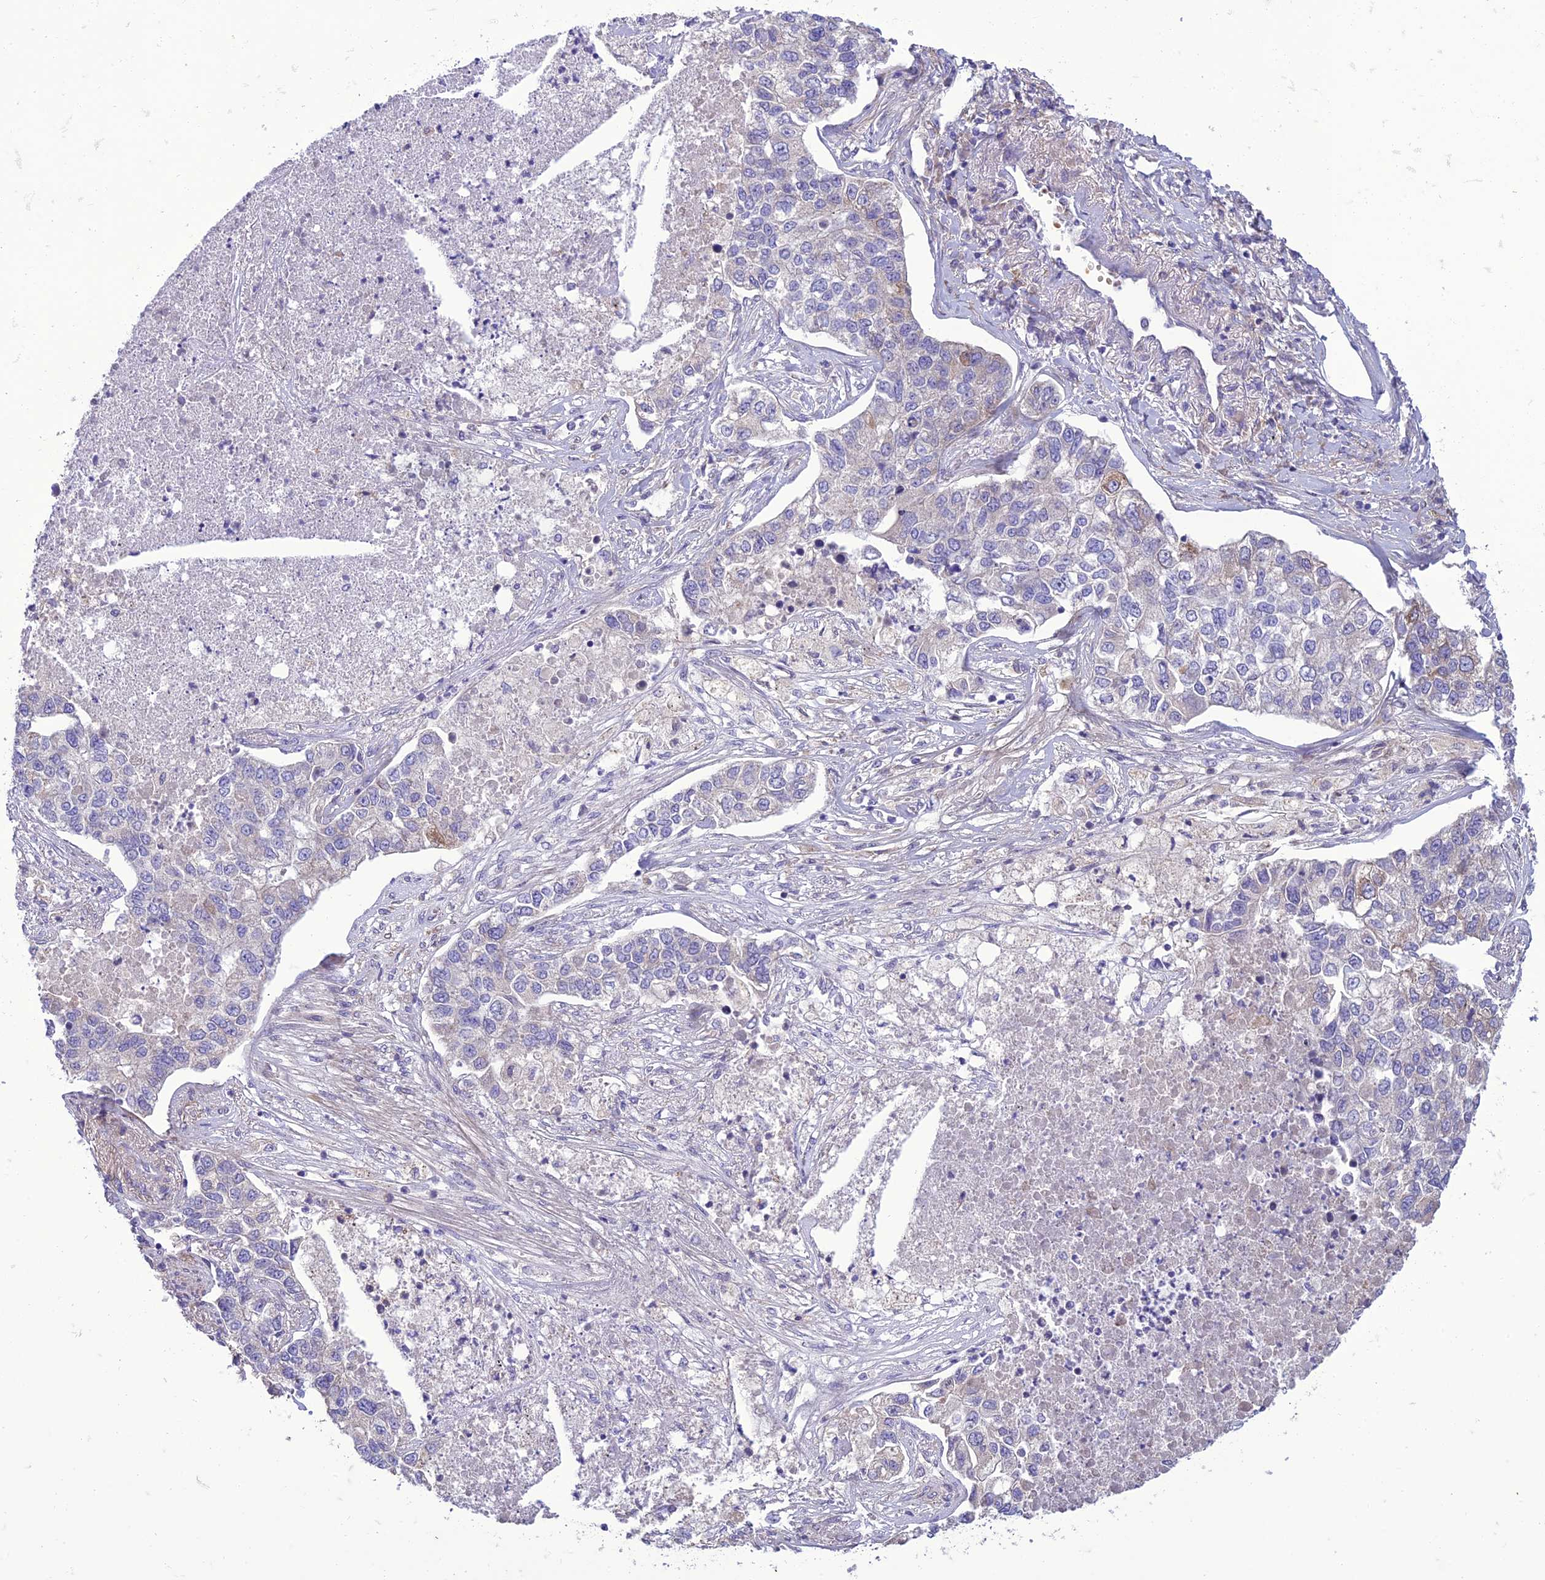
{"staining": {"intensity": "negative", "quantity": "none", "location": "none"}, "tissue": "lung cancer", "cell_type": "Tumor cells", "image_type": "cancer", "snomed": [{"axis": "morphology", "description": "Adenocarcinoma, NOS"}, {"axis": "topography", "description": "Lung"}], "caption": "An image of human adenocarcinoma (lung) is negative for staining in tumor cells.", "gene": "SEL1L3", "patient": {"sex": "male", "age": 49}}